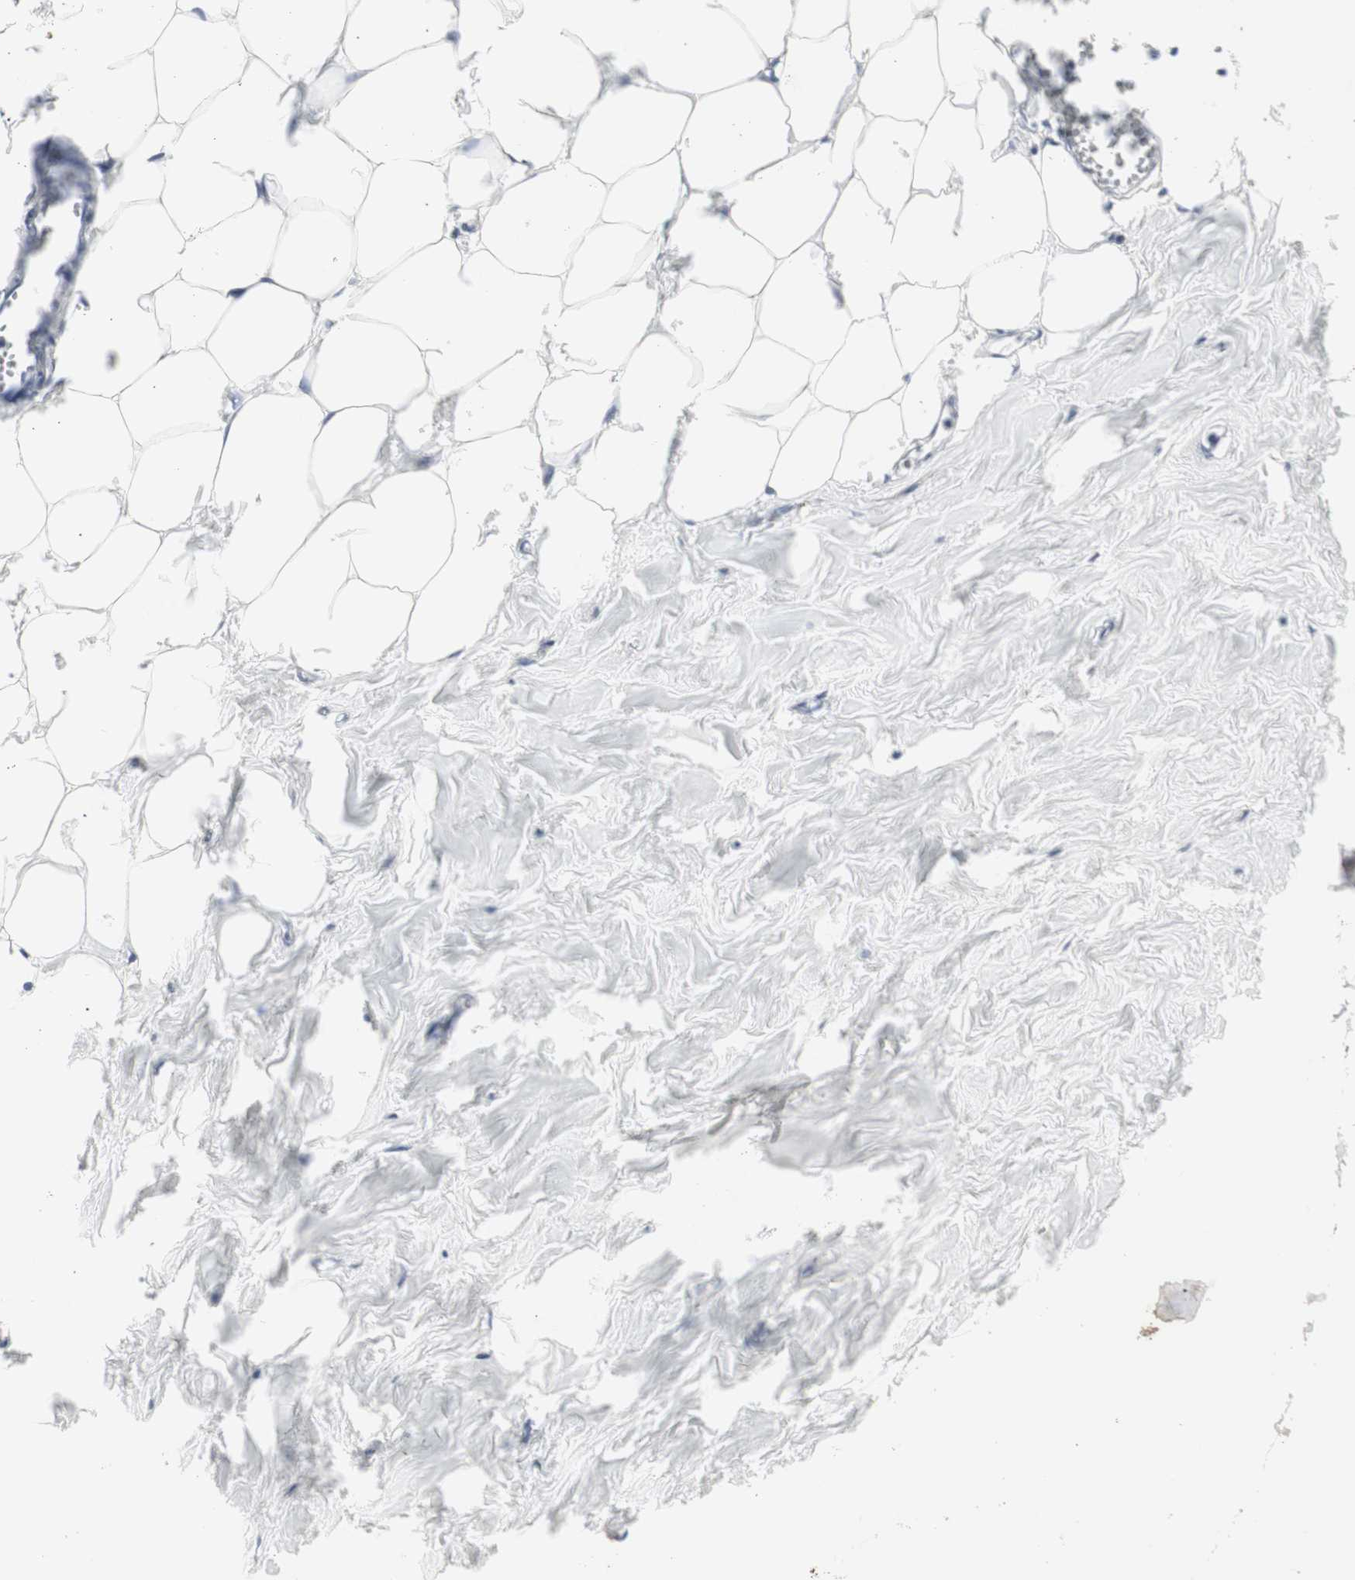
{"staining": {"intensity": "negative", "quantity": "none", "location": "none"}, "tissue": "breast", "cell_type": "Adipocytes", "image_type": "normal", "snomed": [{"axis": "morphology", "description": "Normal tissue, NOS"}, {"axis": "topography", "description": "Breast"}], "caption": "A high-resolution histopathology image shows IHC staining of normal breast, which exhibits no significant expression in adipocytes. (Immunohistochemistry (ihc), brightfield microscopy, high magnification).", "gene": "CHURC1", "patient": {"sex": "female", "age": 27}}